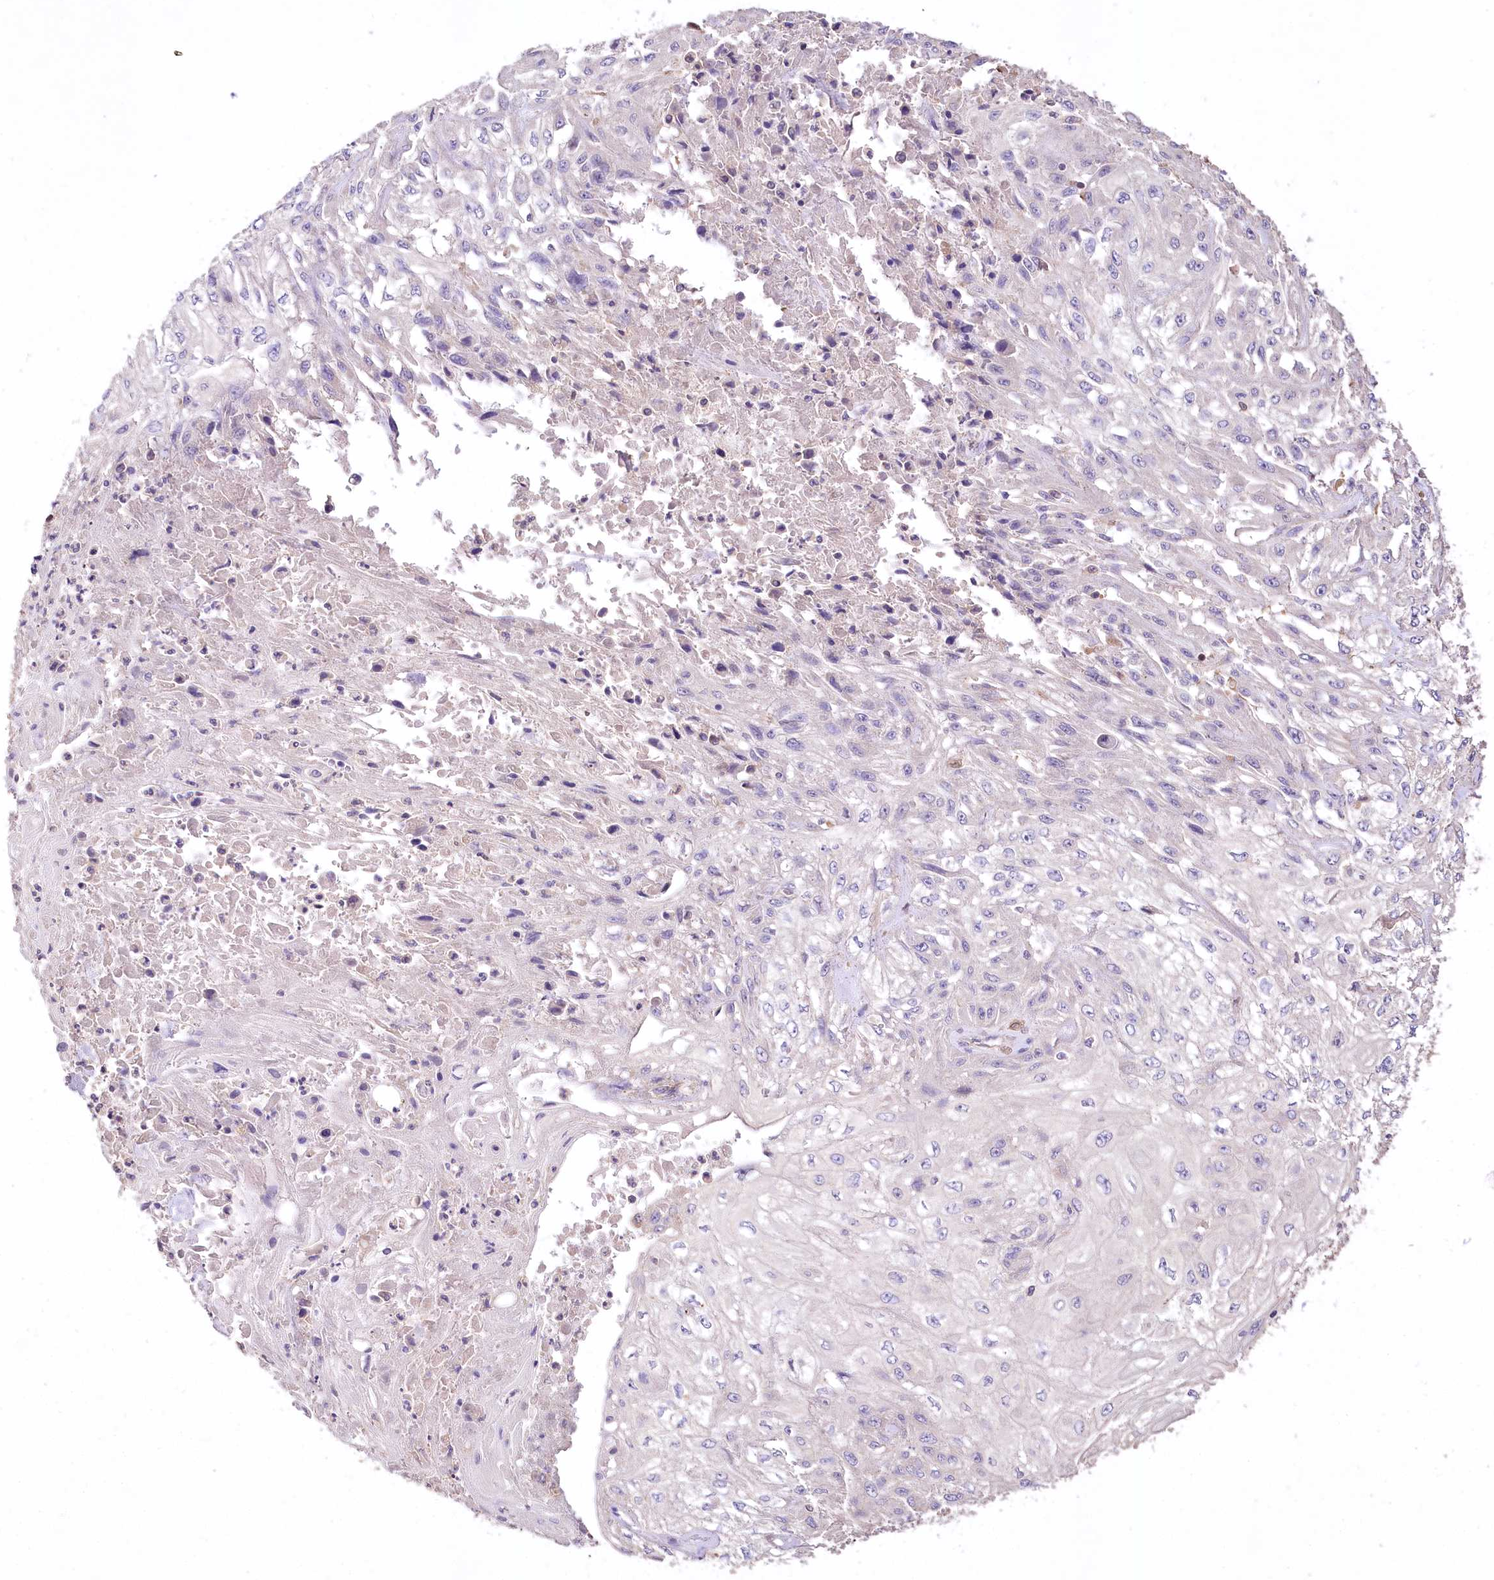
{"staining": {"intensity": "negative", "quantity": "none", "location": "none"}, "tissue": "skin cancer", "cell_type": "Tumor cells", "image_type": "cancer", "snomed": [{"axis": "morphology", "description": "Squamous cell carcinoma, NOS"}, {"axis": "morphology", "description": "Squamous cell carcinoma, metastatic, NOS"}, {"axis": "topography", "description": "Skin"}, {"axis": "topography", "description": "Lymph node"}], "caption": "IHC micrograph of neoplastic tissue: skin cancer stained with DAB (3,3'-diaminobenzidine) reveals no significant protein staining in tumor cells. (Stains: DAB IHC with hematoxylin counter stain, Microscopy: brightfield microscopy at high magnification).", "gene": "PCYOX1L", "patient": {"sex": "male", "age": 75}}